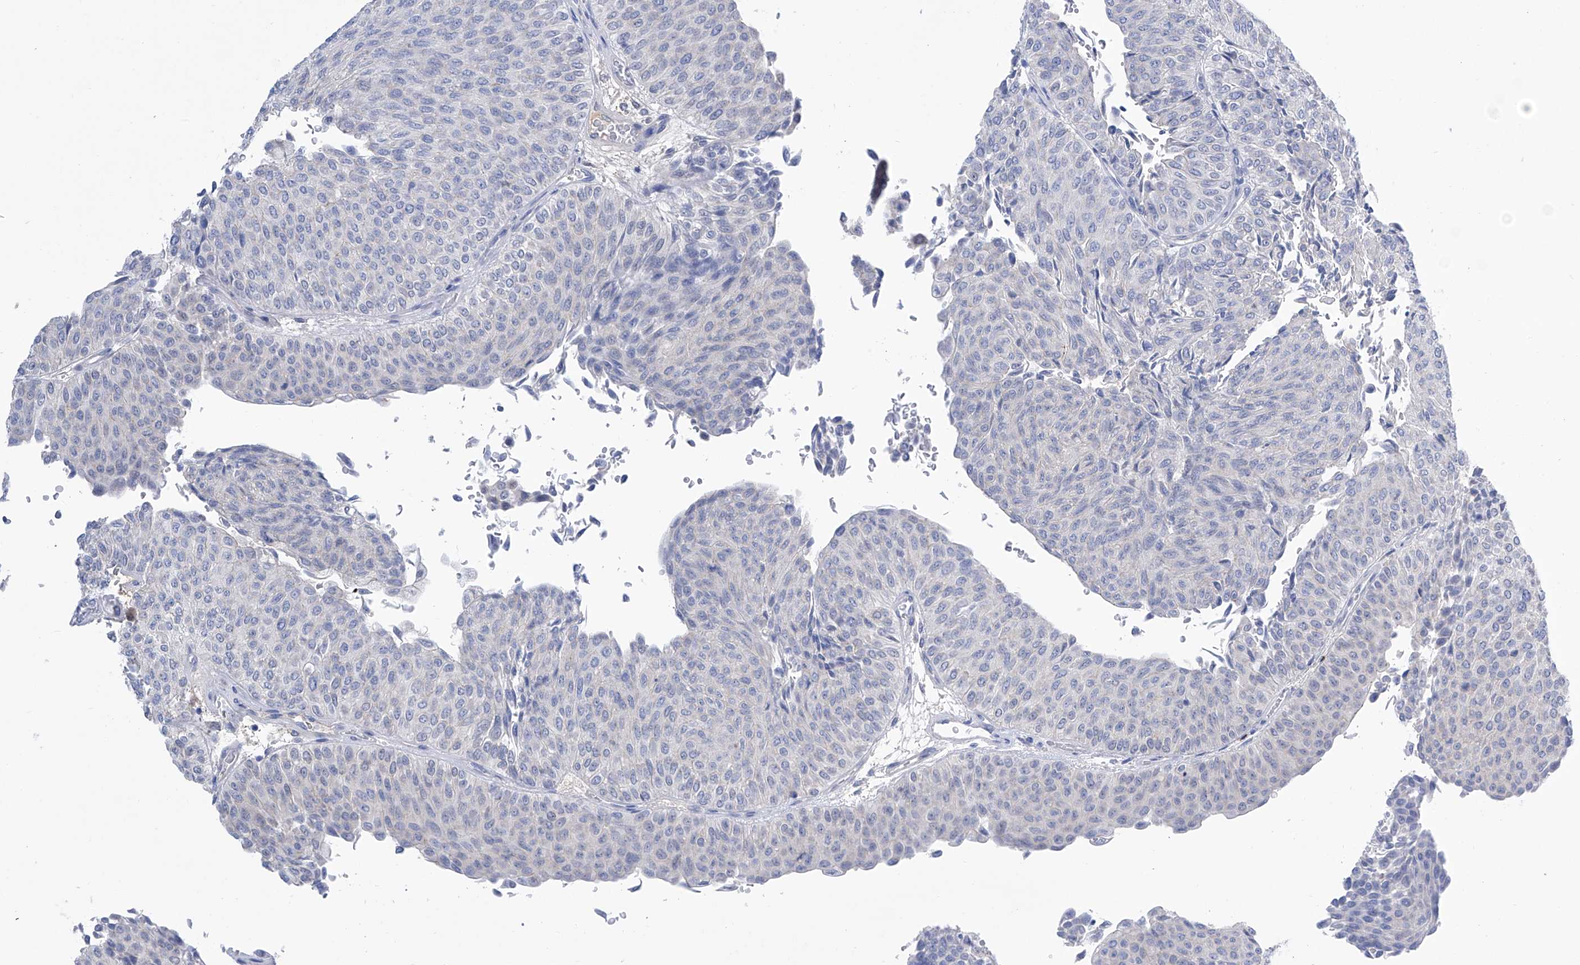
{"staining": {"intensity": "negative", "quantity": "none", "location": "none"}, "tissue": "urothelial cancer", "cell_type": "Tumor cells", "image_type": "cancer", "snomed": [{"axis": "morphology", "description": "Urothelial carcinoma, Low grade"}, {"axis": "topography", "description": "Urinary bladder"}], "caption": "High power microscopy histopathology image of an immunohistochemistry photomicrograph of urothelial cancer, revealing no significant positivity in tumor cells. (Stains: DAB immunohistochemistry (IHC) with hematoxylin counter stain, Microscopy: brightfield microscopy at high magnification).", "gene": "PGM3", "patient": {"sex": "male", "age": 78}}